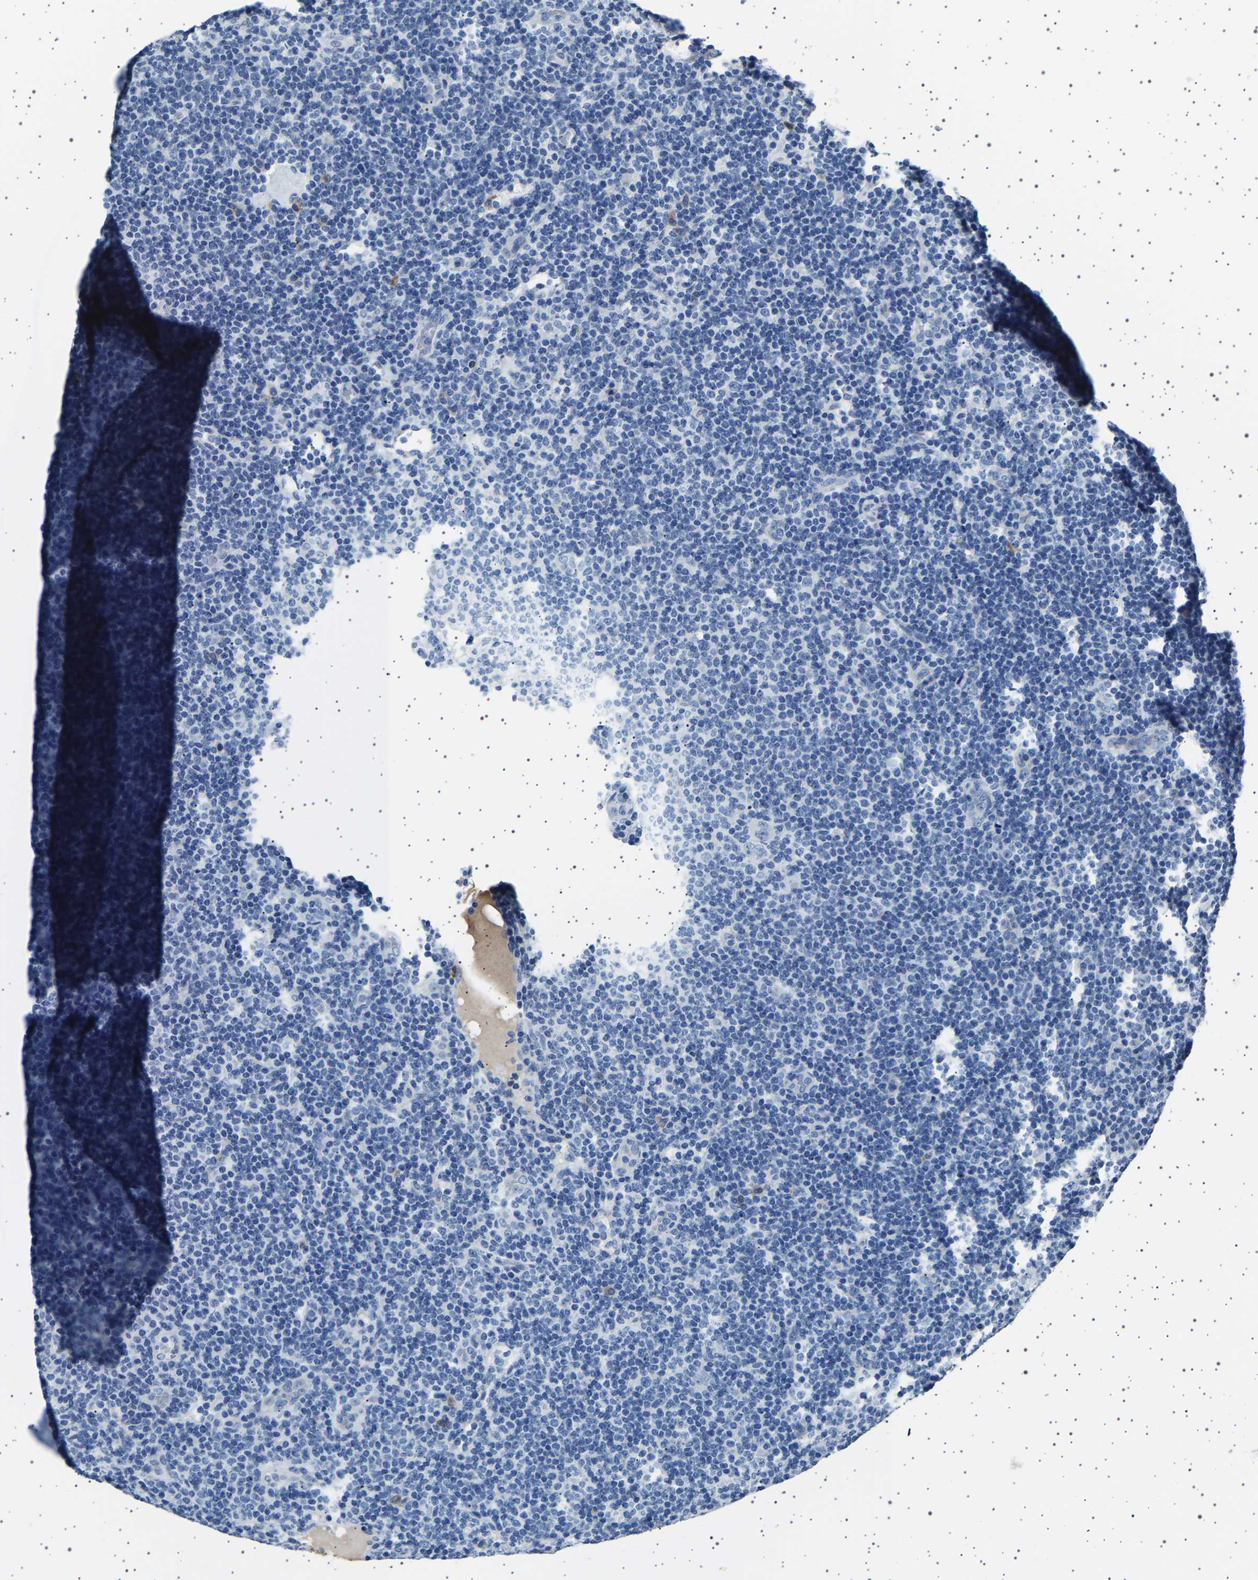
{"staining": {"intensity": "negative", "quantity": "none", "location": "none"}, "tissue": "lymphoma", "cell_type": "Tumor cells", "image_type": "cancer", "snomed": [{"axis": "morphology", "description": "Hodgkin's disease, NOS"}, {"axis": "topography", "description": "Lymph node"}], "caption": "High power microscopy histopathology image of an immunohistochemistry histopathology image of Hodgkin's disease, revealing no significant expression in tumor cells.", "gene": "FTCD", "patient": {"sex": "female", "age": 57}}